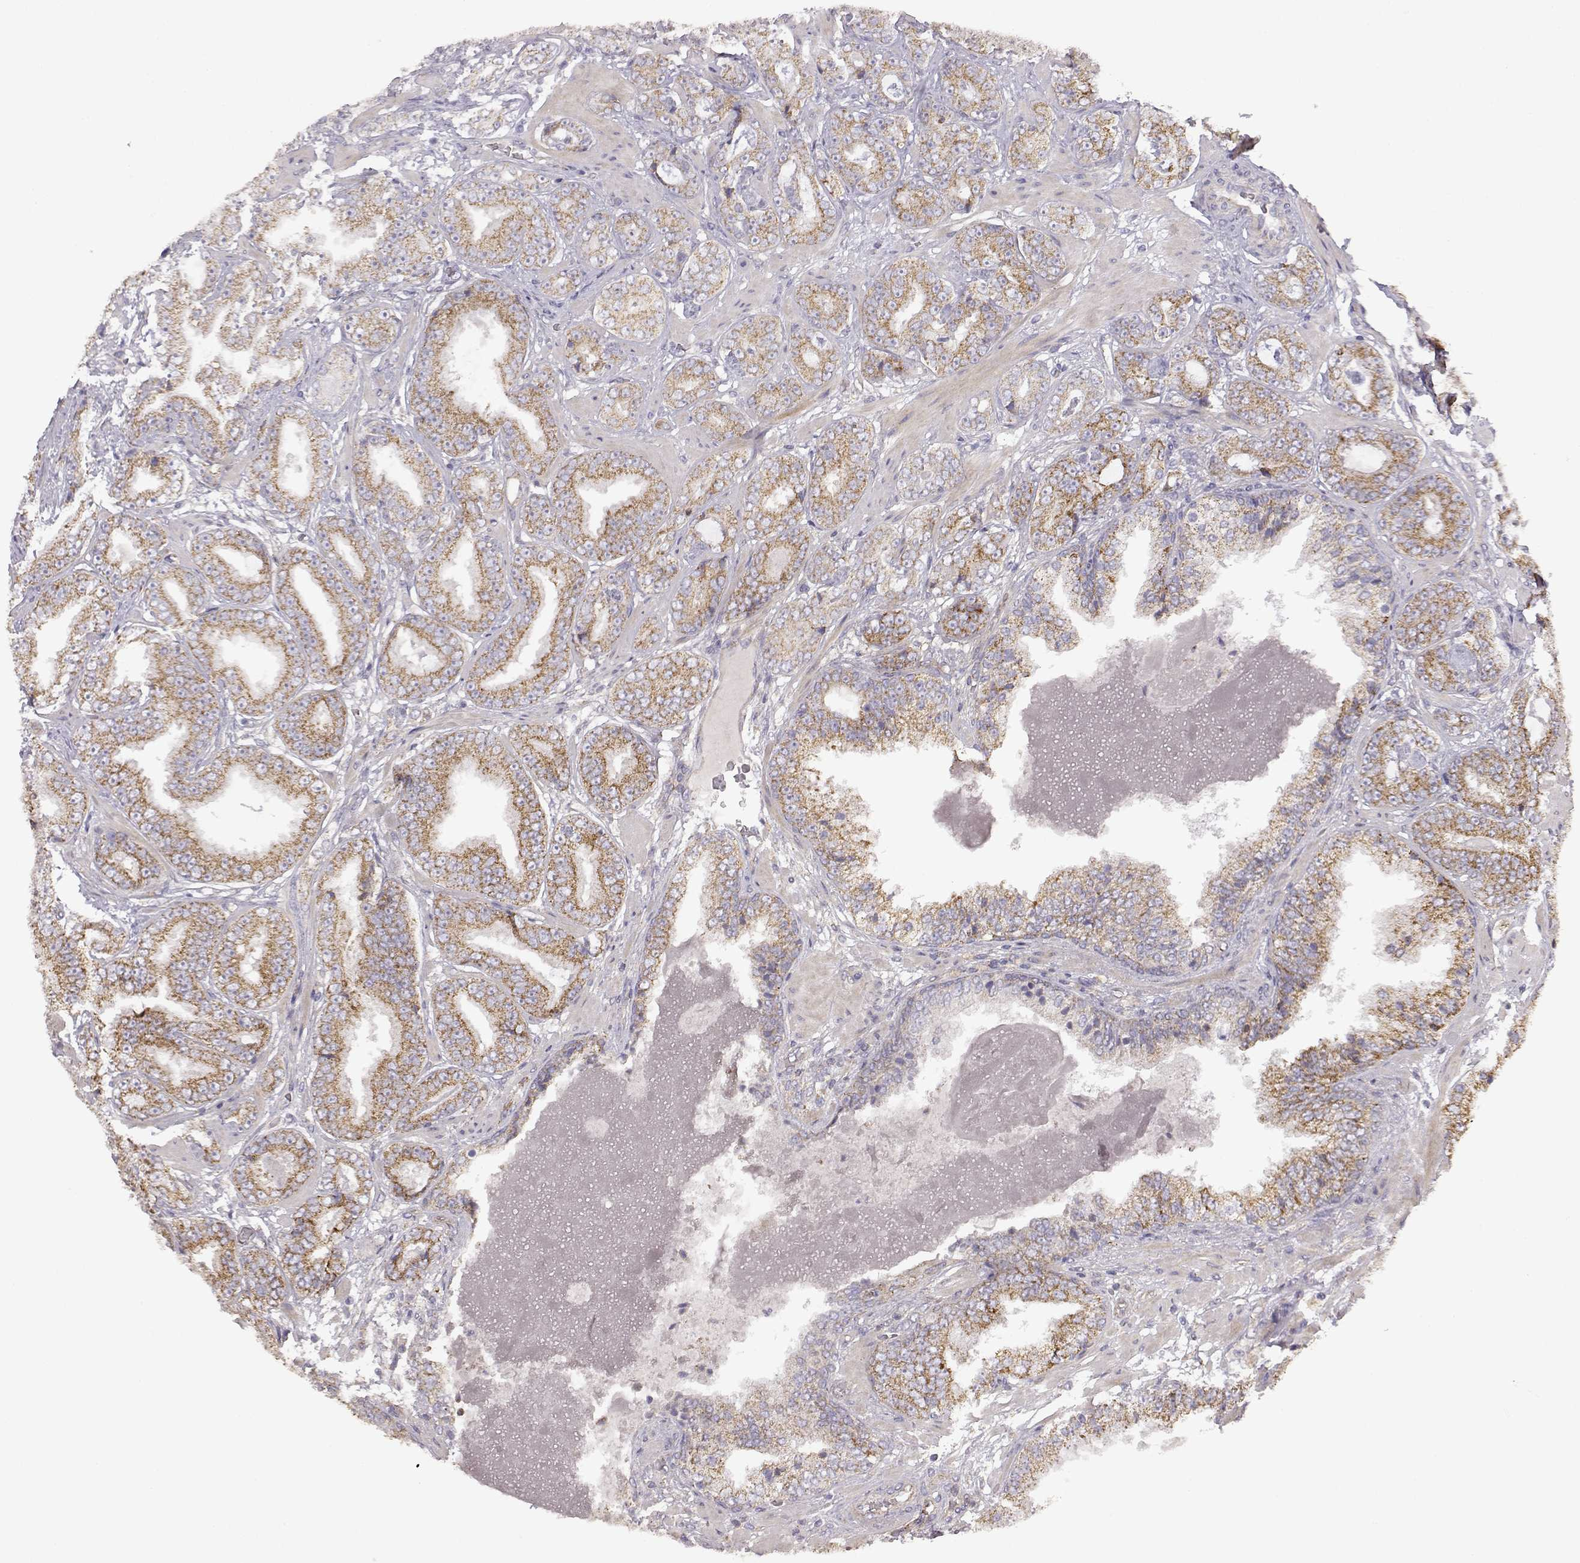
{"staining": {"intensity": "moderate", "quantity": "25%-75%", "location": "cytoplasmic/membranous"}, "tissue": "prostate cancer", "cell_type": "Tumor cells", "image_type": "cancer", "snomed": [{"axis": "morphology", "description": "Adenocarcinoma, Low grade"}, {"axis": "topography", "description": "Prostate"}], "caption": "This micrograph exhibits IHC staining of prostate cancer, with medium moderate cytoplasmic/membranous staining in approximately 25%-75% of tumor cells.", "gene": "DDC", "patient": {"sex": "male", "age": 60}}